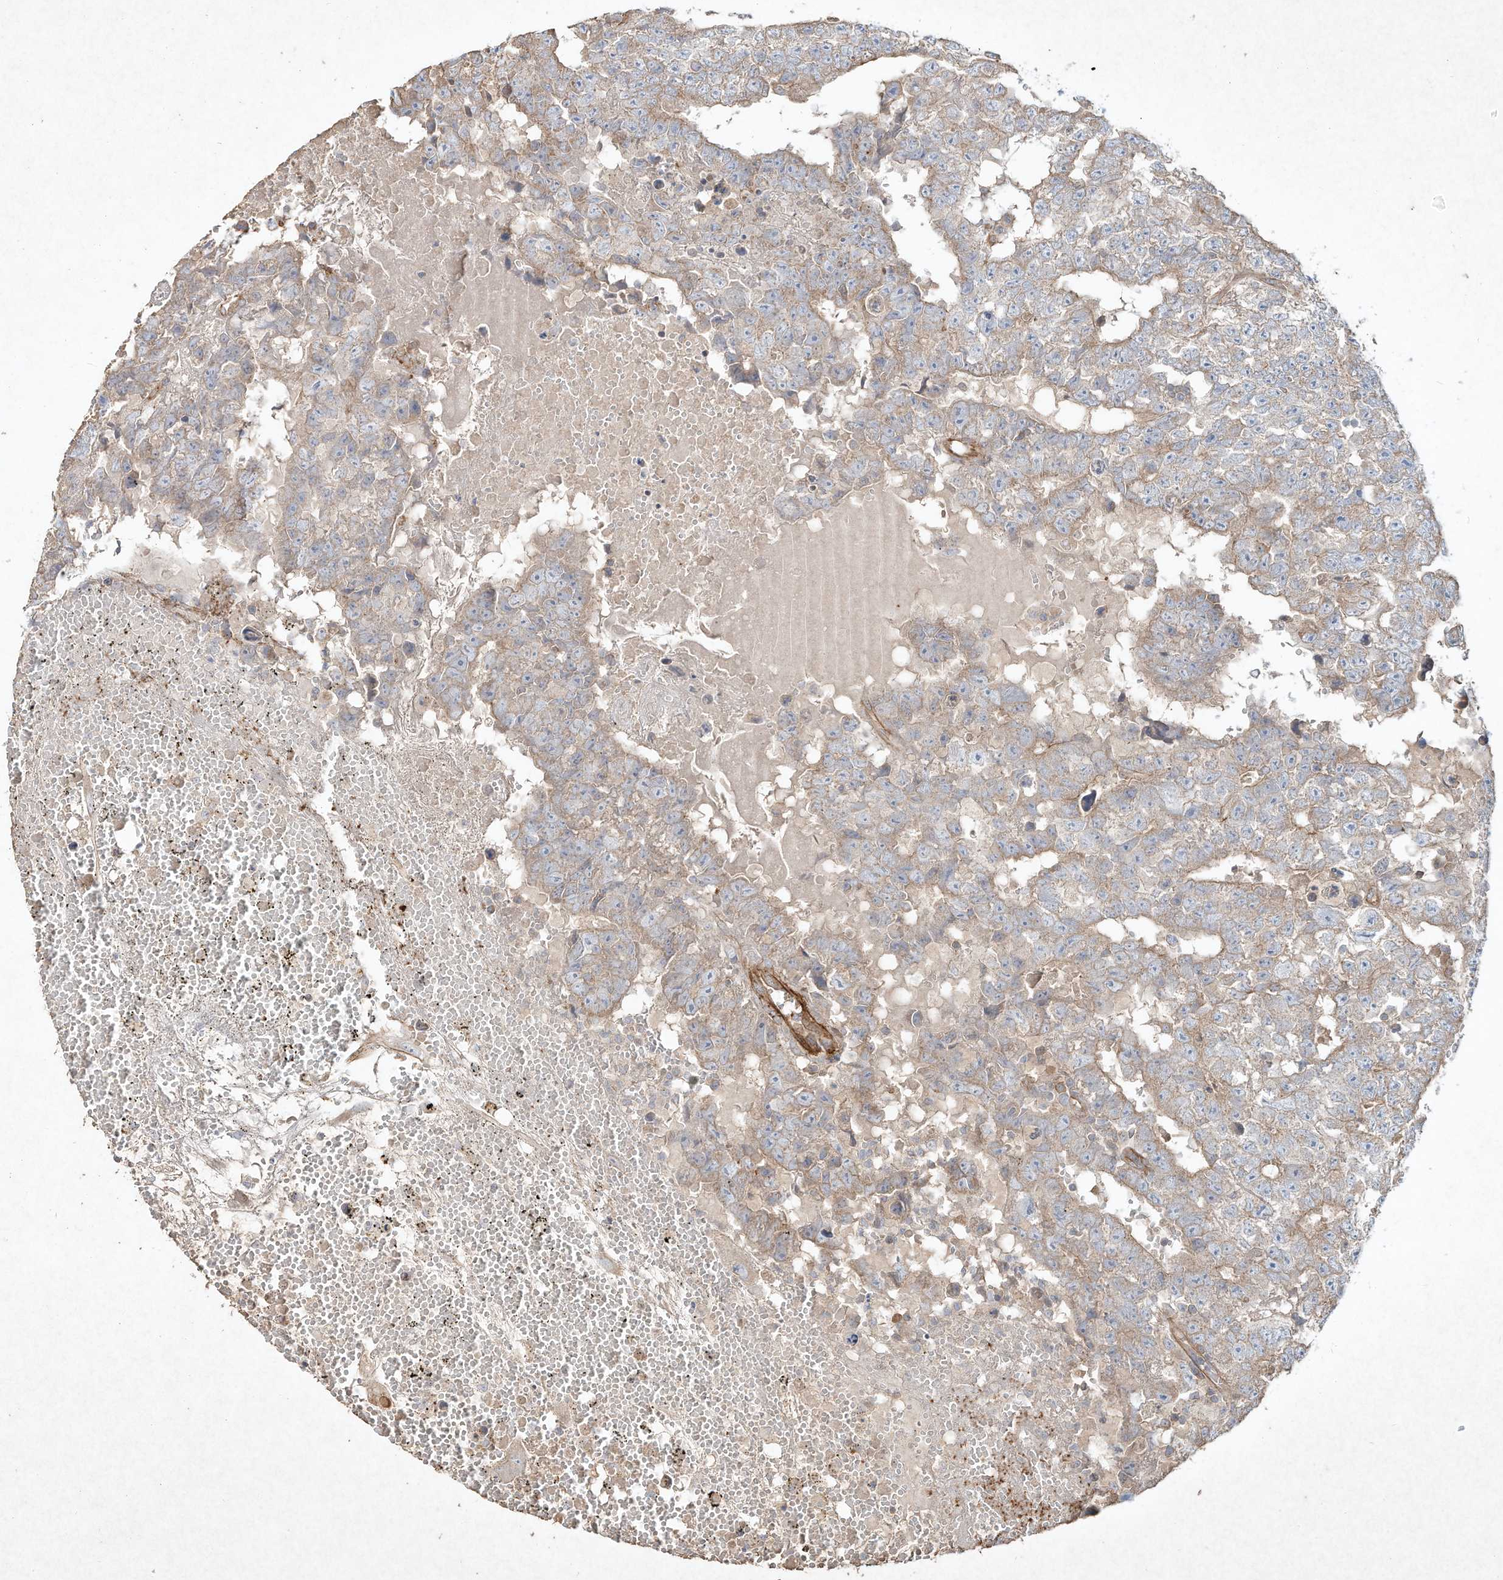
{"staining": {"intensity": "weak", "quantity": "25%-75%", "location": "cytoplasmic/membranous"}, "tissue": "testis cancer", "cell_type": "Tumor cells", "image_type": "cancer", "snomed": [{"axis": "morphology", "description": "Carcinoma, Embryonal, NOS"}, {"axis": "topography", "description": "Testis"}], "caption": "Brown immunohistochemical staining in testis cancer (embryonal carcinoma) reveals weak cytoplasmic/membranous staining in approximately 25%-75% of tumor cells.", "gene": "HTR5A", "patient": {"sex": "male", "age": 25}}